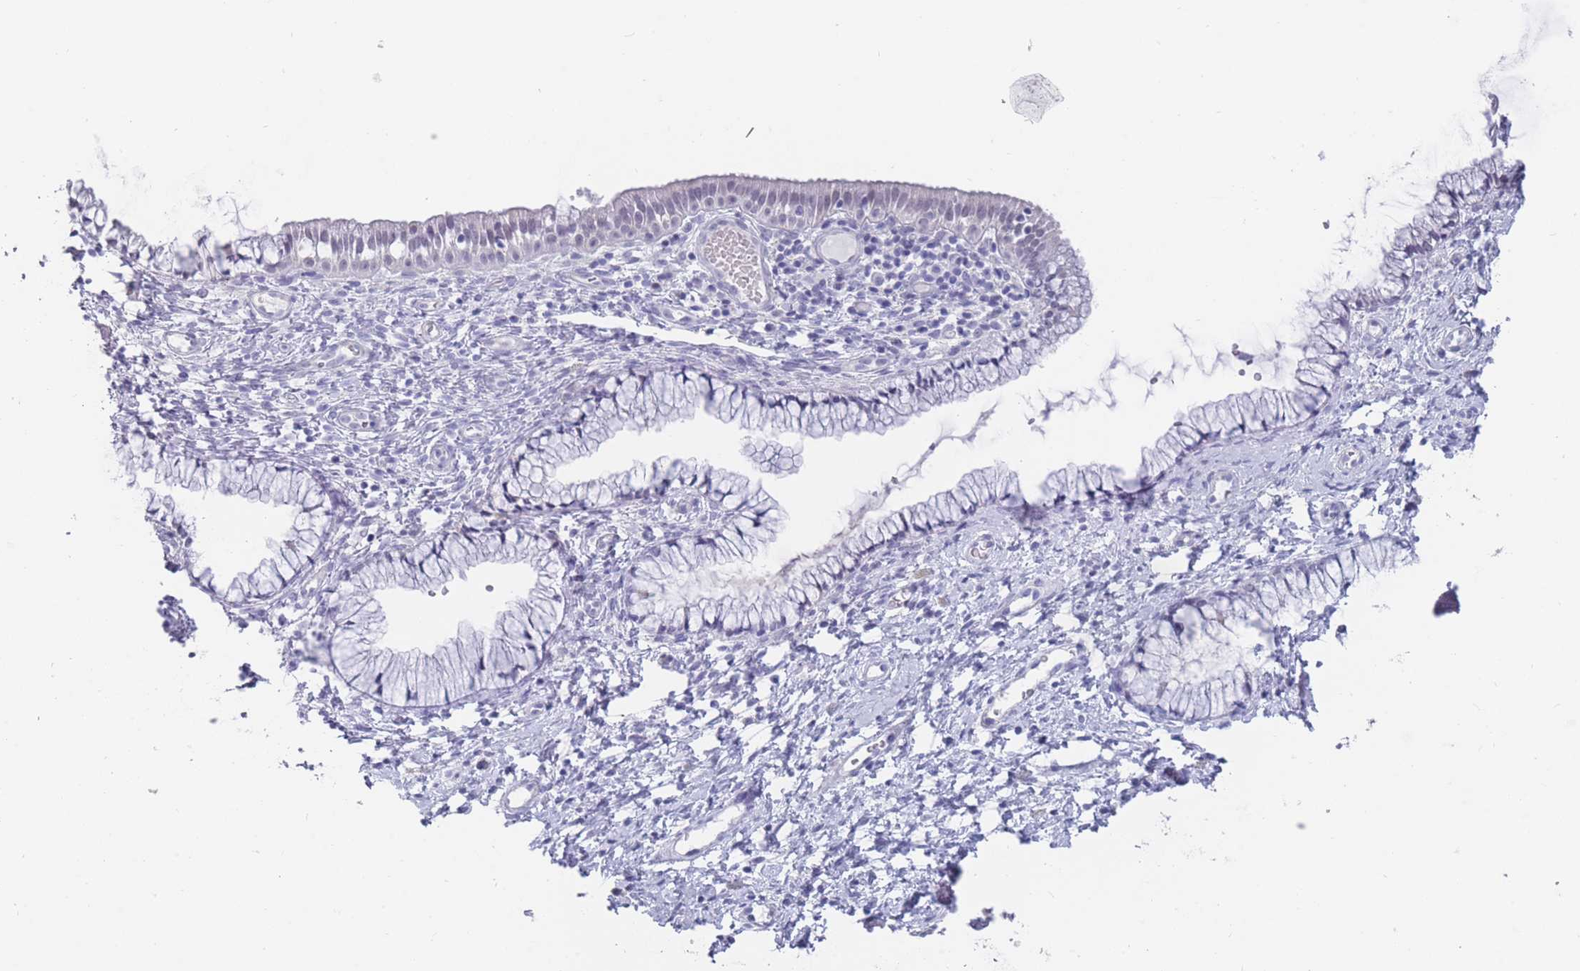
{"staining": {"intensity": "negative", "quantity": "none", "location": "none"}, "tissue": "cervix", "cell_type": "Glandular cells", "image_type": "normal", "snomed": [{"axis": "morphology", "description": "Normal tissue, NOS"}, {"axis": "topography", "description": "Cervix"}], "caption": "This micrograph is of normal cervix stained with immunohistochemistry (IHC) to label a protein in brown with the nuclei are counter-stained blue. There is no staining in glandular cells. Brightfield microscopy of immunohistochemistry (IHC) stained with DAB (brown) and hematoxylin (blue), captured at high magnification.", "gene": "CYP51A1", "patient": {"sex": "female", "age": 36}}